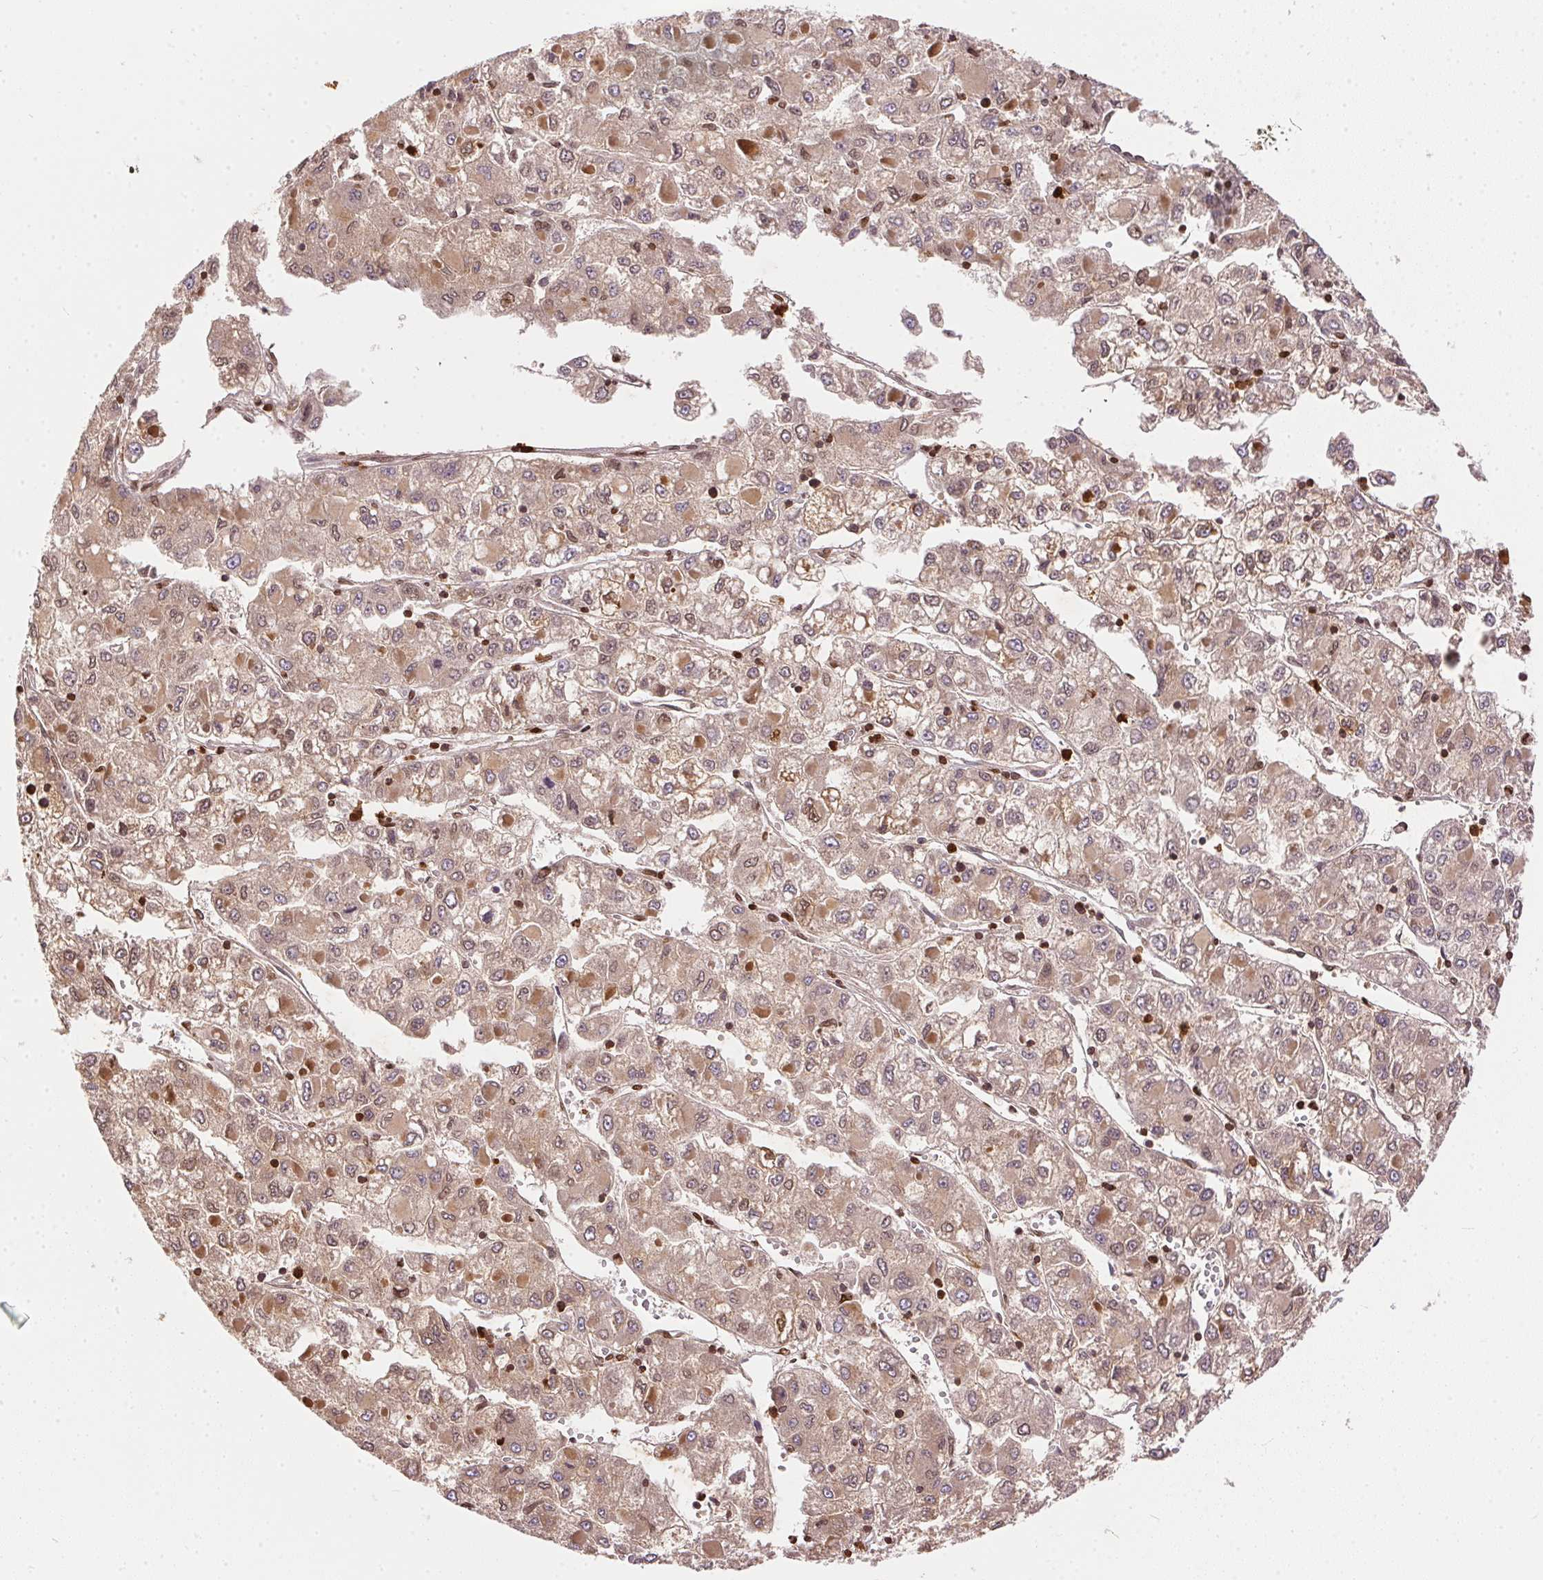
{"staining": {"intensity": "weak", "quantity": ">75%", "location": "cytoplasmic/membranous,nuclear"}, "tissue": "liver cancer", "cell_type": "Tumor cells", "image_type": "cancer", "snomed": [{"axis": "morphology", "description": "Carcinoma, Hepatocellular, NOS"}, {"axis": "topography", "description": "Liver"}], "caption": "Immunohistochemical staining of human liver cancer (hepatocellular carcinoma) shows low levels of weak cytoplasmic/membranous and nuclear expression in about >75% of tumor cells.", "gene": "ORM1", "patient": {"sex": "male", "age": 40}}